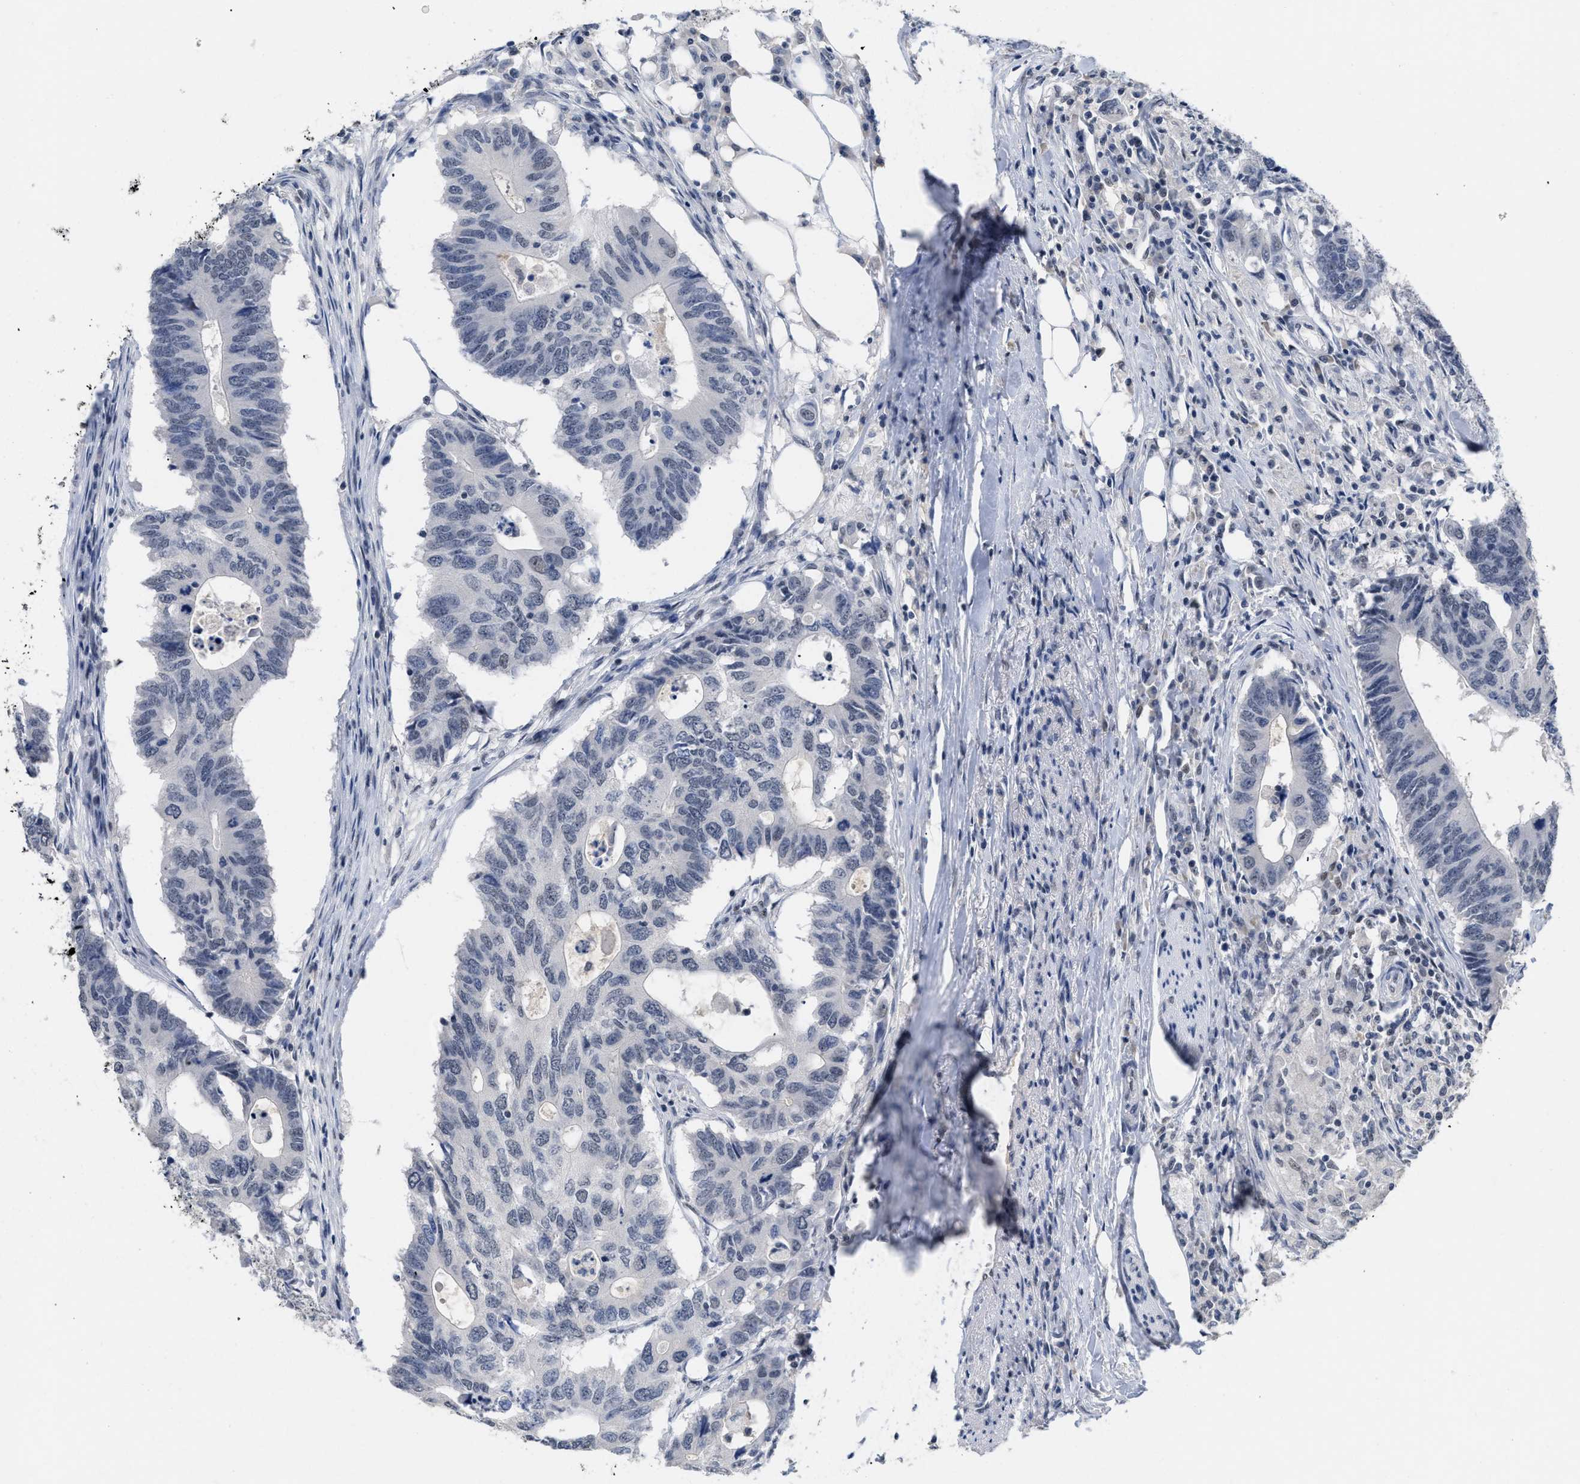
{"staining": {"intensity": "negative", "quantity": "none", "location": "none"}, "tissue": "colorectal cancer", "cell_type": "Tumor cells", "image_type": "cancer", "snomed": [{"axis": "morphology", "description": "Adenocarcinoma, NOS"}, {"axis": "topography", "description": "Colon"}], "caption": "Micrograph shows no significant protein positivity in tumor cells of colorectal cancer (adenocarcinoma). The staining was performed using DAB (3,3'-diaminobenzidine) to visualize the protein expression in brown, while the nuclei were stained in blue with hematoxylin (Magnification: 20x).", "gene": "GGNBP2", "patient": {"sex": "male", "age": 71}}